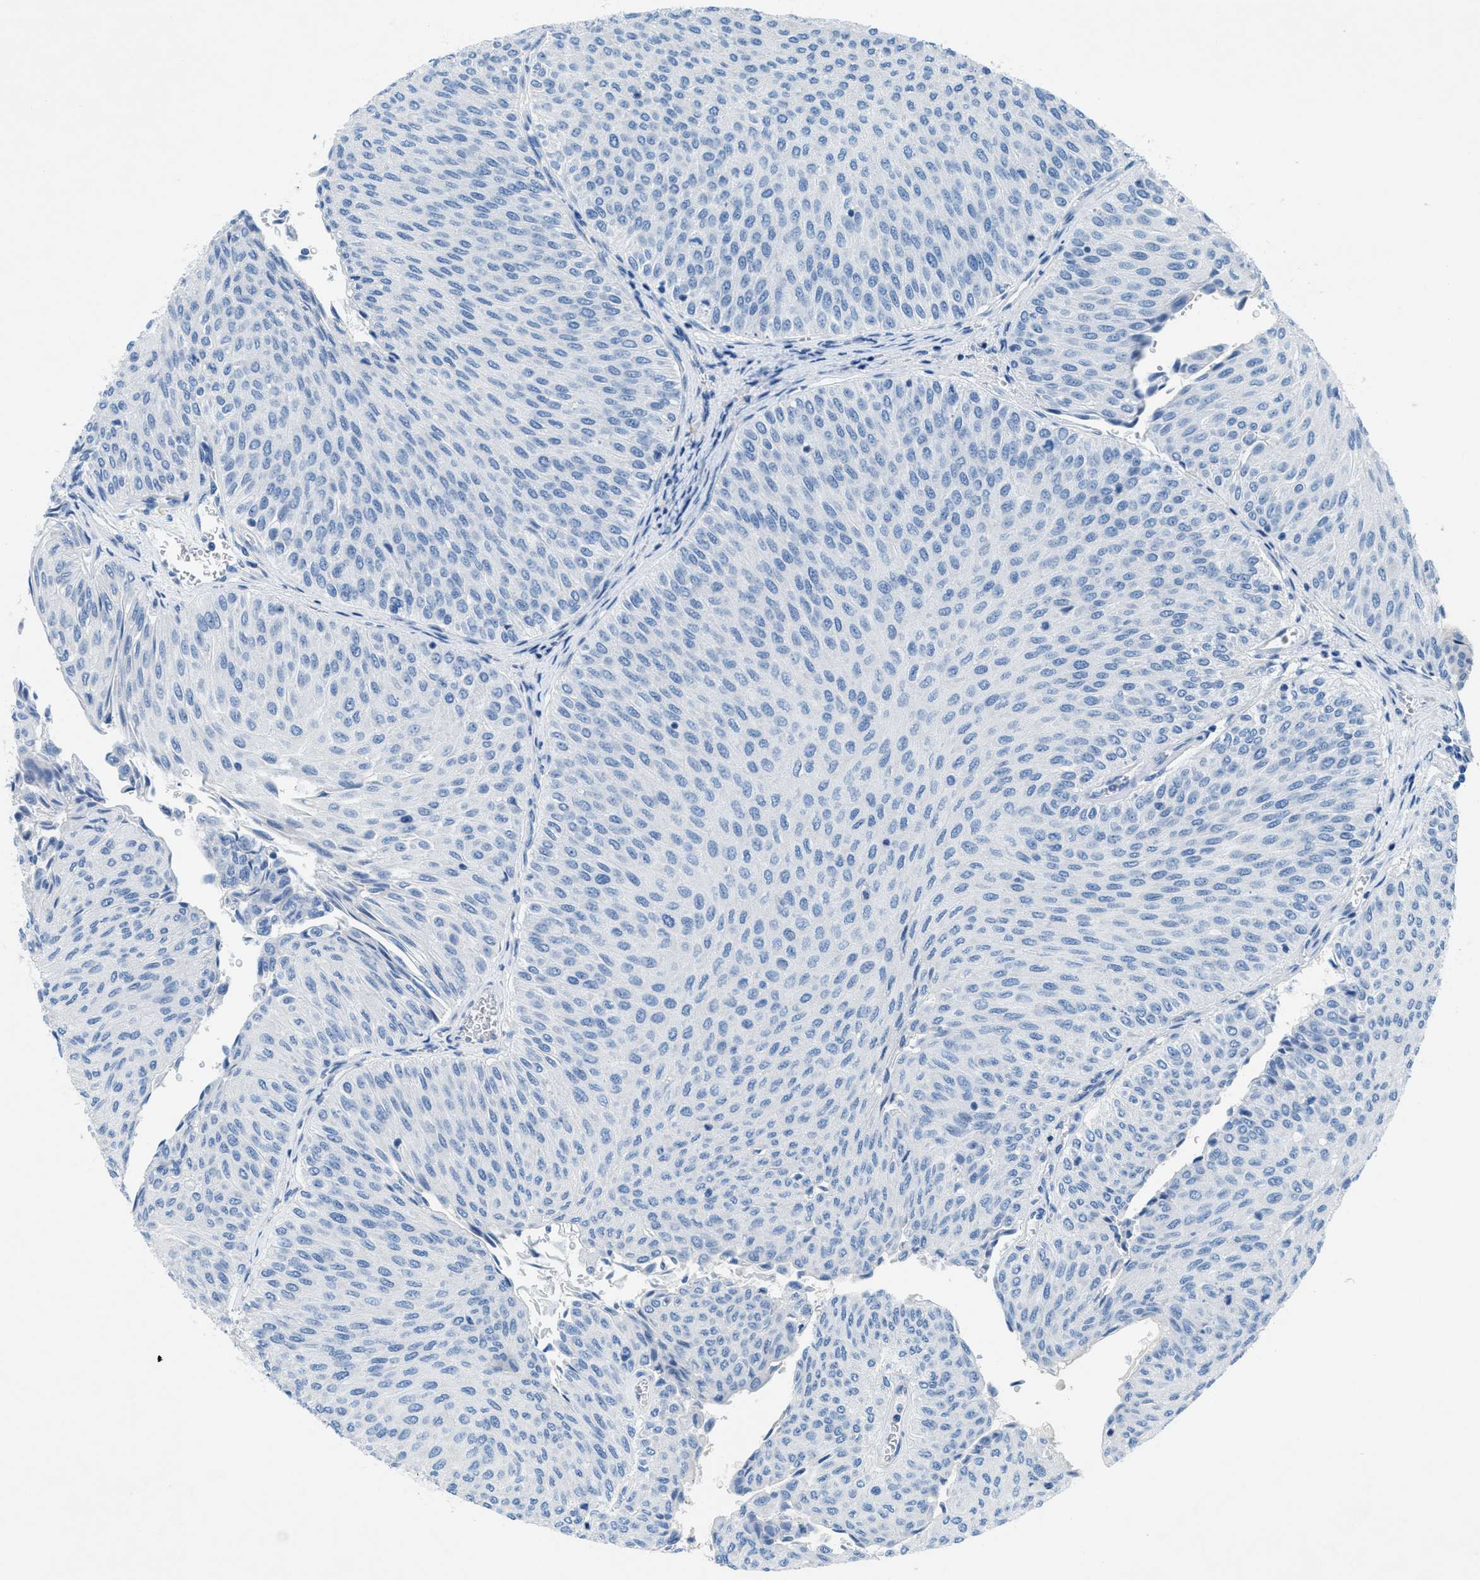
{"staining": {"intensity": "negative", "quantity": "none", "location": "none"}, "tissue": "urothelial cancer", "cell_type": "Tumor cells", "image_type": "cancer", "snomed": [{"axis": "morphology", "description": "Urothelial carcinoma, Low grade"}, {"axis": "topography", "description": "Urinary bladder"}], "caption": "This is an immunohistochemistry histopathology image of low-grade urothelial carcinoma. There is no positivity in tumor cells.", "gene": "GALNT17", "patient": {"sex": "male", "age": 78}}